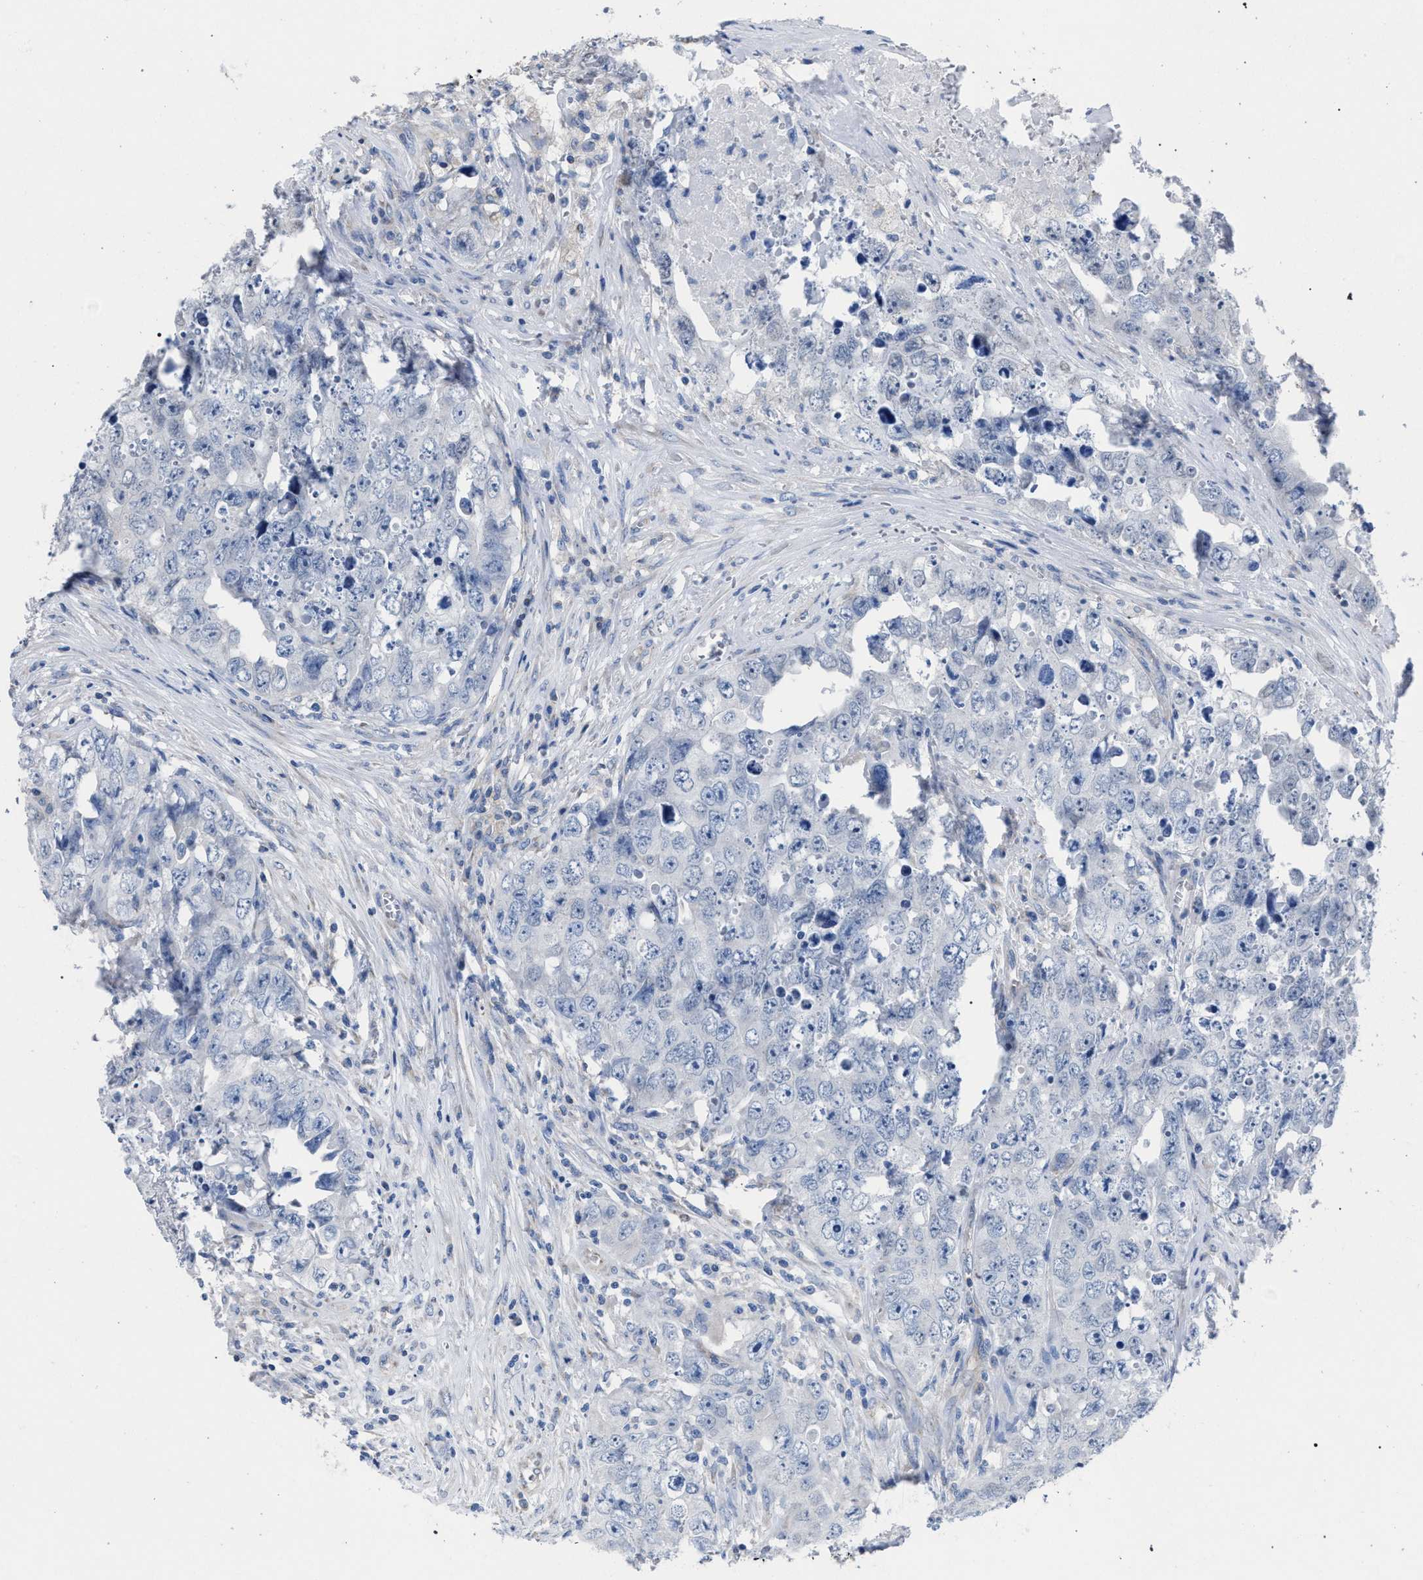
{"staining": {"intensity": "negative", "quantity": "none", "location": "none"}, "tissue": "testis cancer", "cell_type": "Tumor cells", "image_type": "cancer", "snomed": [{"axis": "morphology", "description": "Seminoma, NOS"}, {"axis": "morphology", "description": "Carcinoma, Embryonal, NOS"}, {"axis": "topography", "description": "Testis"}], "caption": "The micrograph displays no staining of tumor cells in embryonal carcinoma (testis). (DAB IHC with hematoxylin counter stain).", "gene": "CRYZ", "patient": {"sex": "male", "age": 43}}